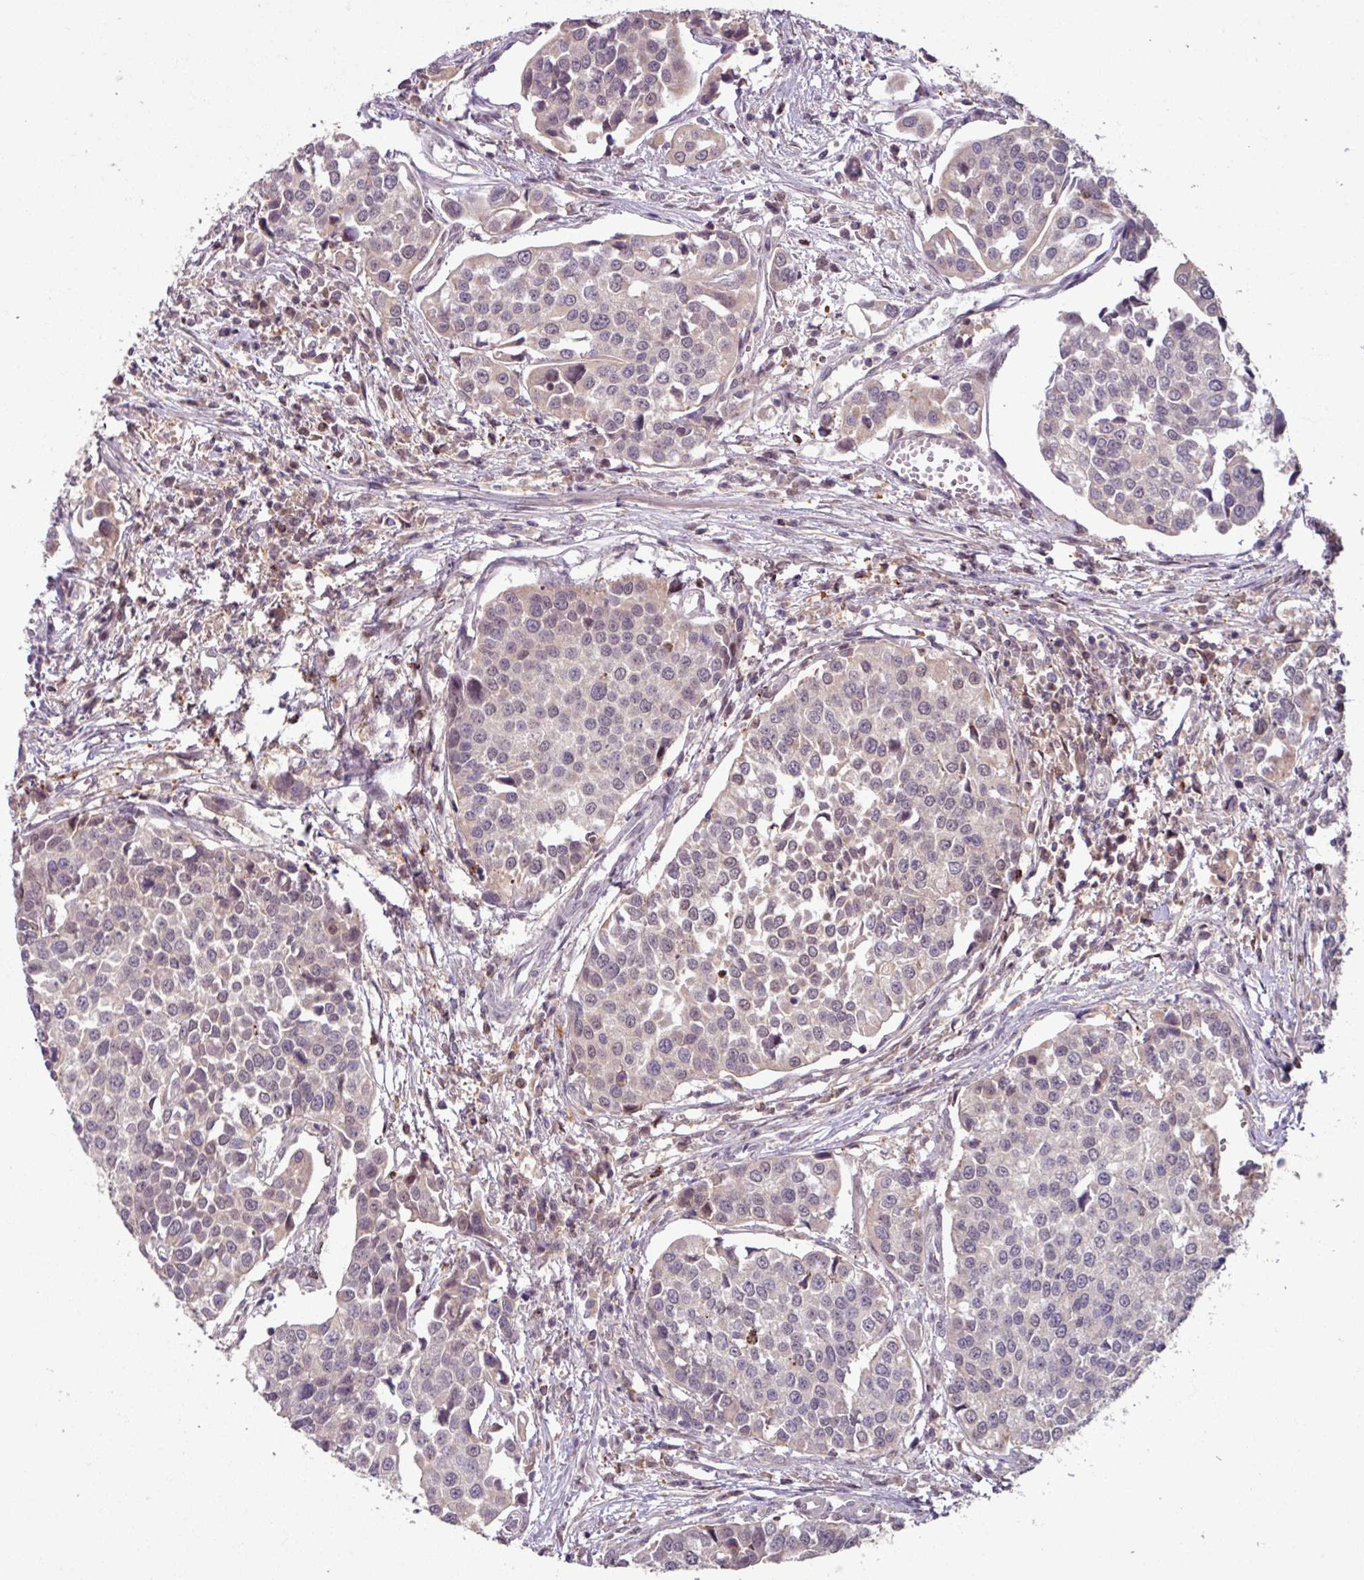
{"staining": {"intensity": "weak", "quantity": "<25%", "location": "nuclear"}, "tissue": "urothelial cancer", "cell_type": "Tumor cells", "image_type": "cancer", "snomed": [{"axis": "morphology", "description": "Urothelial carcinoma, Low grade"}, {"axis": "topography", "description": "Urinary bladder"}], "caption": "High magnification brightfield microscopy of urothelial cancer stained with DAB (brown) and counterstained with hematoxylin (blue): tumor cells show no significant staining. (DAB IHC visualized using brightfield microscopy, high magnification).", "gene": "OR6B1", "patient": {"sex": "female", "age": 78}}